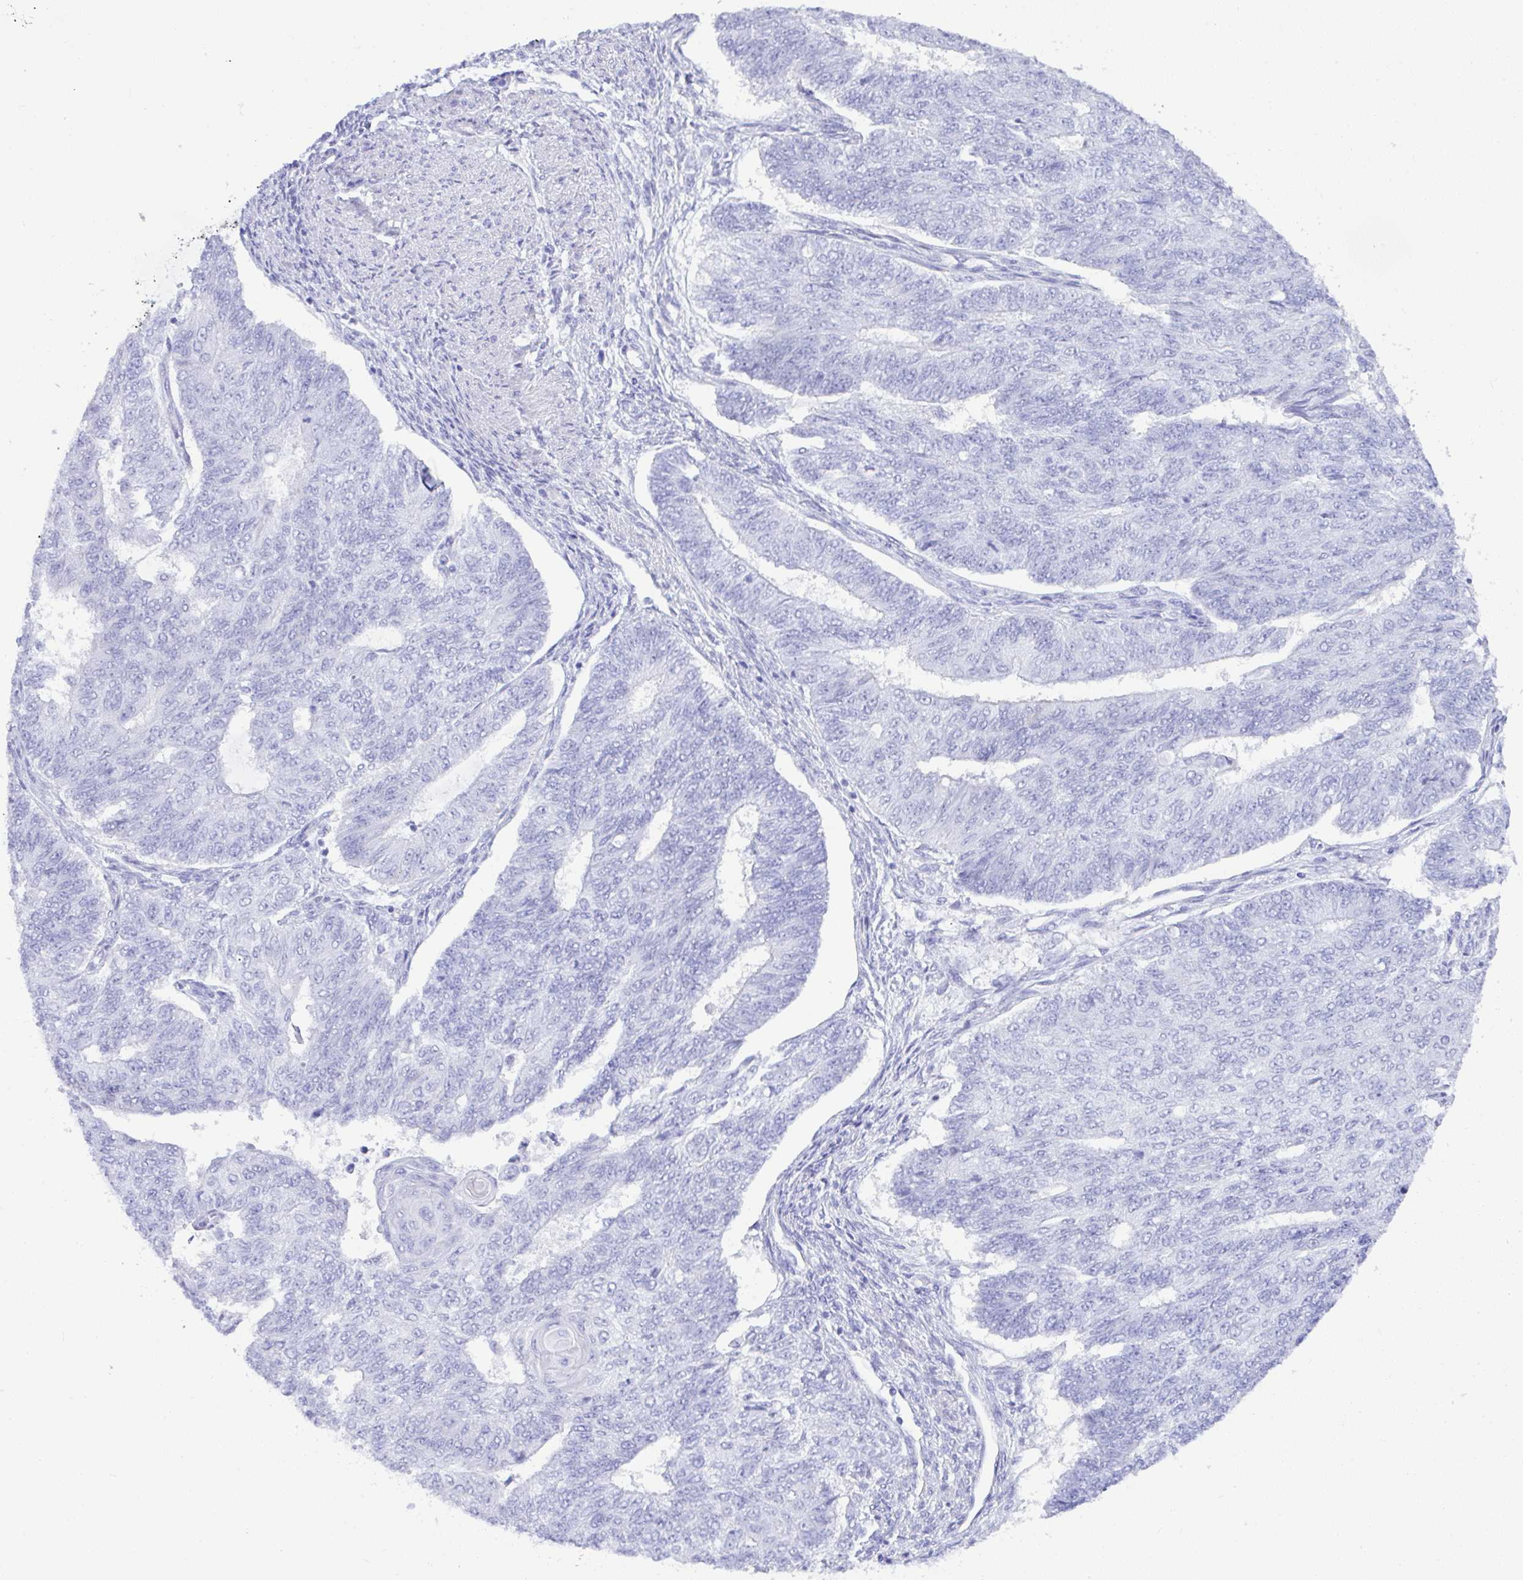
{"staining": {"intensity": "negative", "quantity": "none", "location": "none"}, "tissue": "endometrial cancer", "cell_type": "Tumor cells", "image_type": "cancer", "snomed": [{"axis": "morphology", "description": "Adenocarcinoma, NOS"}, {"axis": "topography", "description": "Endometrium"}], "caption": "IHC photomicrograph of neoplastic tissue: human endometrial cancer (adenocarcinoma) stained with DAB displays no significant protein staining in tumor cells.", "gene": "SEL1L2", "patient": {"sex": "female", "age": 32}}